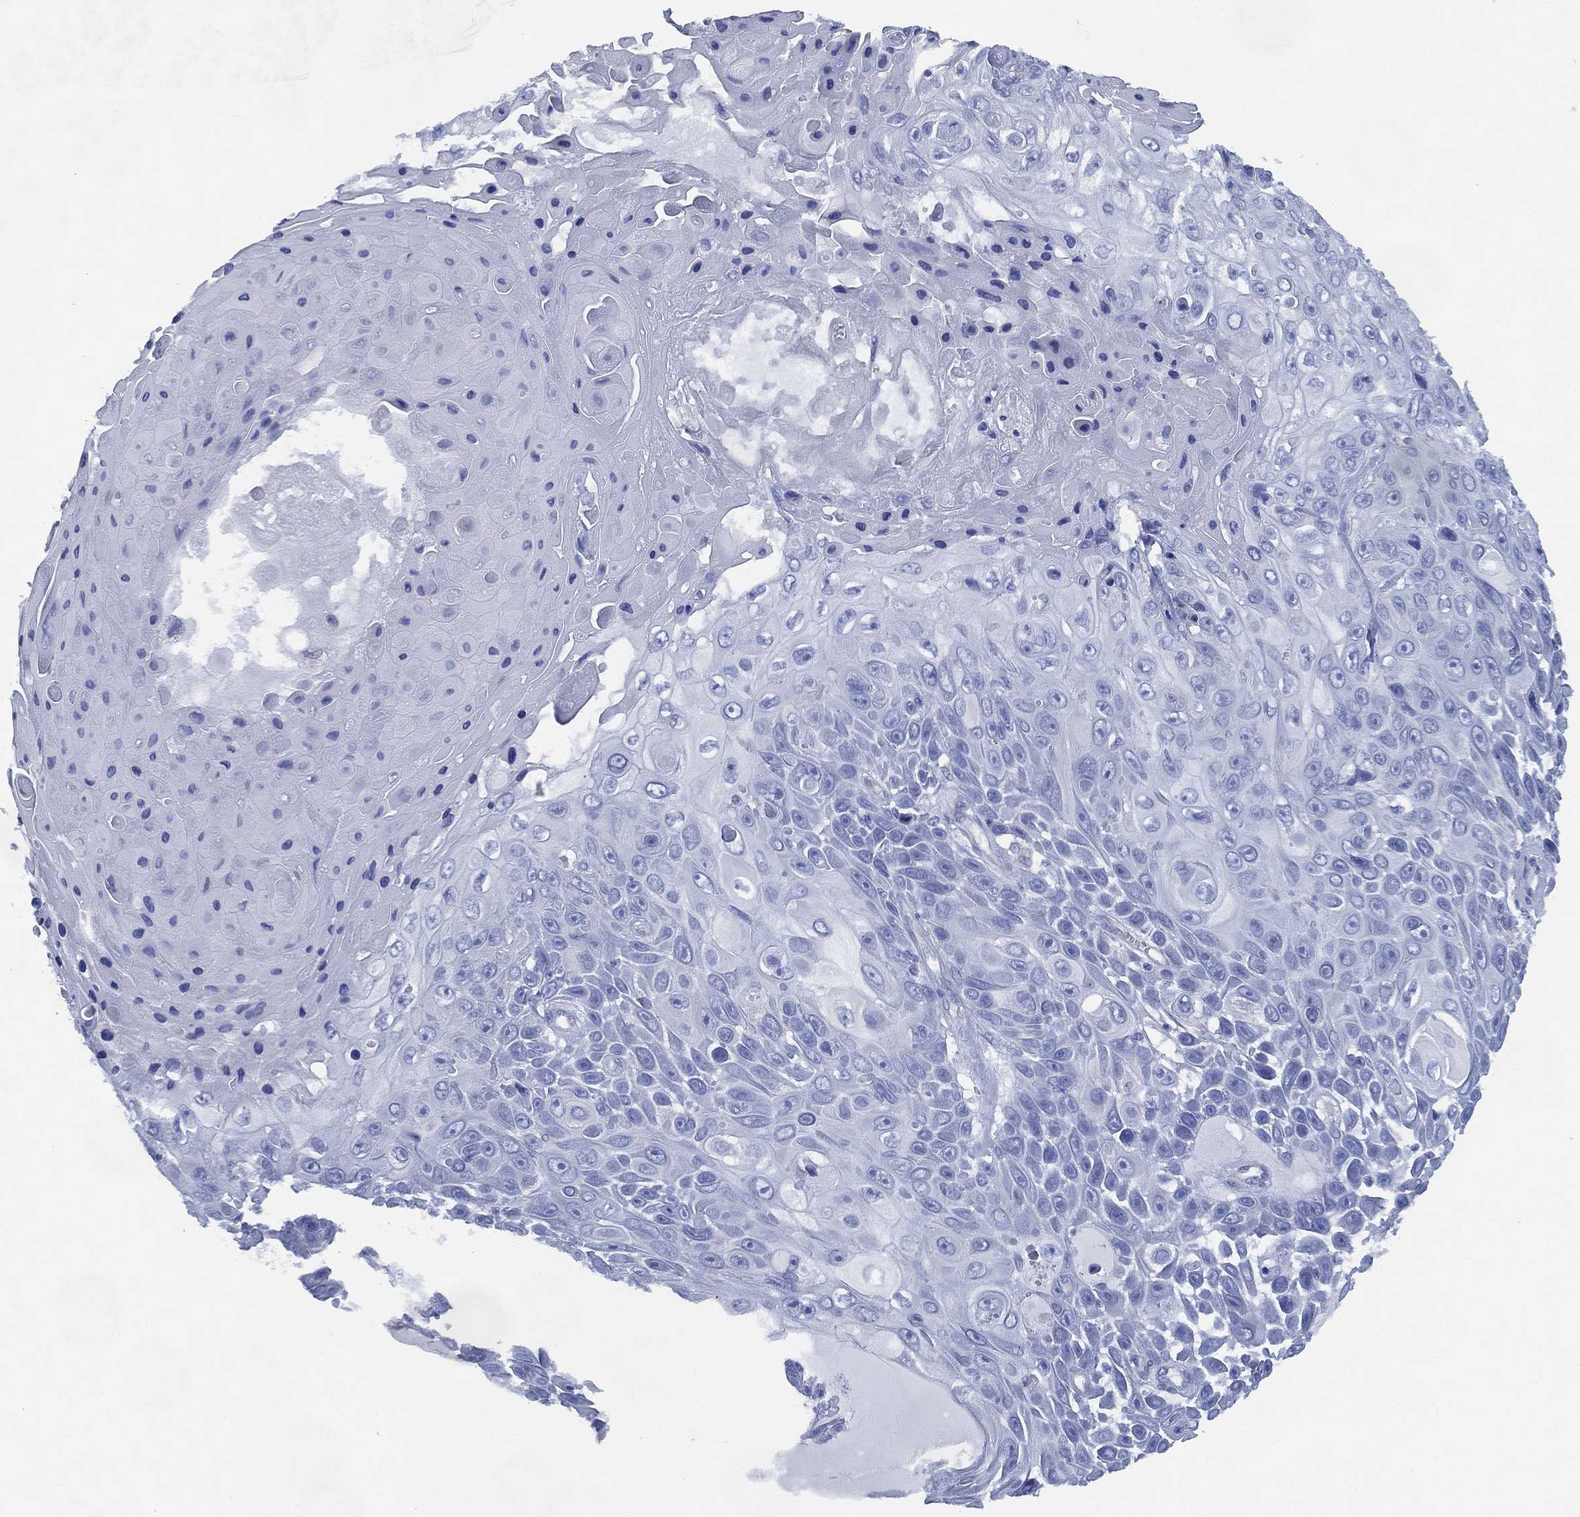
{"staining": {"intensity": "negative", "quantity": "none", "location": "none"}, "tissue": "skin cancer", "cell_type": "Tumor cells", "image_type": "cancer", "snomed": [{"axis": "morphology", "description": "Squamous cell carcinoma, NOS"}, {"axis": "topography", "description": "Skin"}], "caption": "An image of skin squamous cell carcinoma stained for a protein shows no brown staining in tumor cells.", "gene": "CCDC70", "patient": {"sex": "male", "age": 82}}